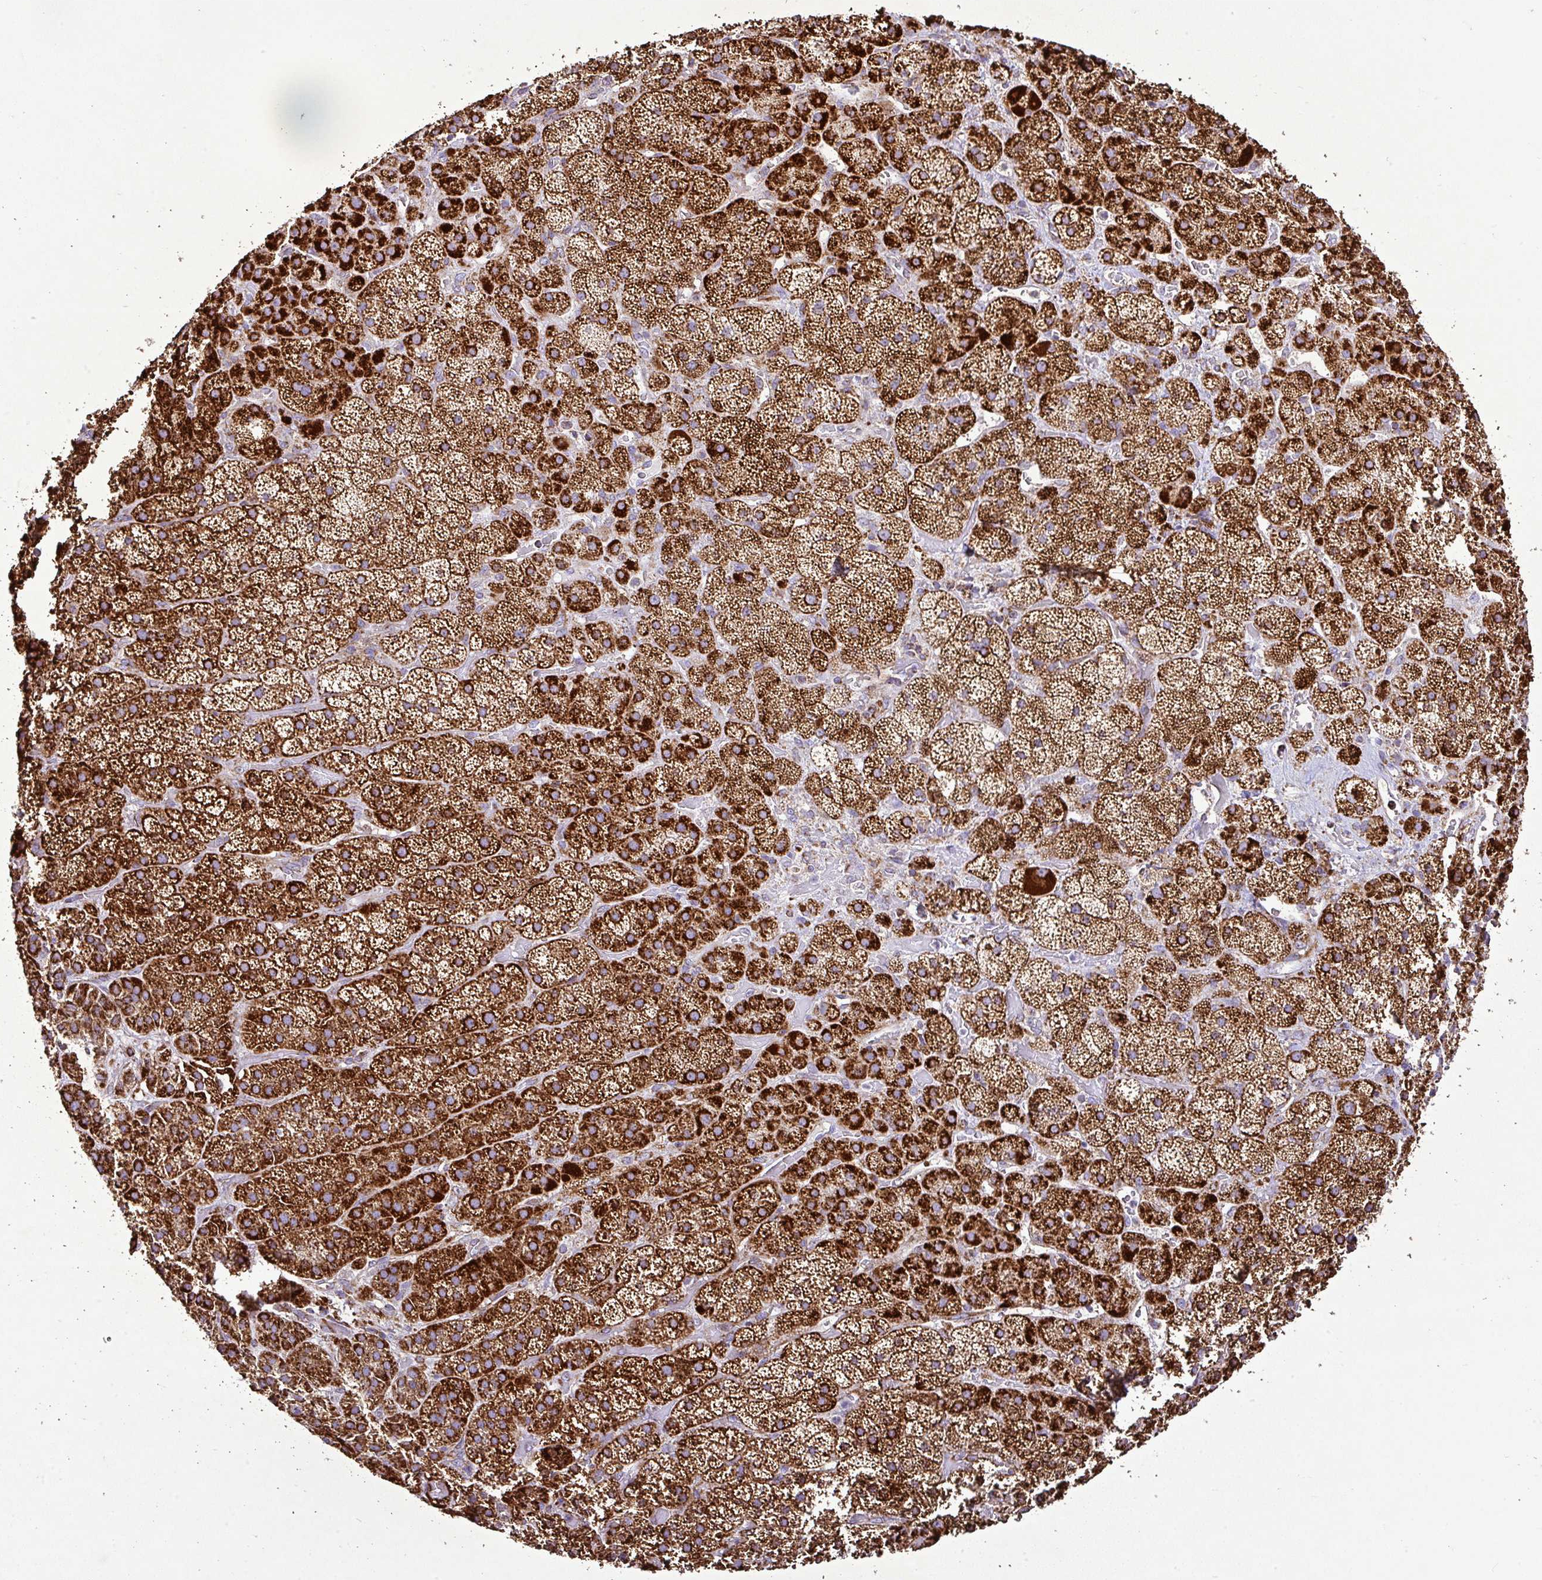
{"staining": {"intensity": "strong", "quantity": ">75%", "location": "cytoplasmic/membranous"}, "tissue": "adrenal gland", "cell_type": "Glandular cells", "image_type": "normal", "snomed": [{"axis": "morphology", "description": "Normal tissue, NOS"}, {"axis": "topography", "description": "Adrenal gland"}], "caption": "Protein staining of unremarkable adrenal gland shows strong cytoplasmic/membranous expression in about >75% of glandular cells. The staining is performed using DAB brown chromogen to label protein expression. The nuclei are counter-stained blue using hematoxylin.", "gene": "AGK", "patient": {"sex": "male", "age": 57}}